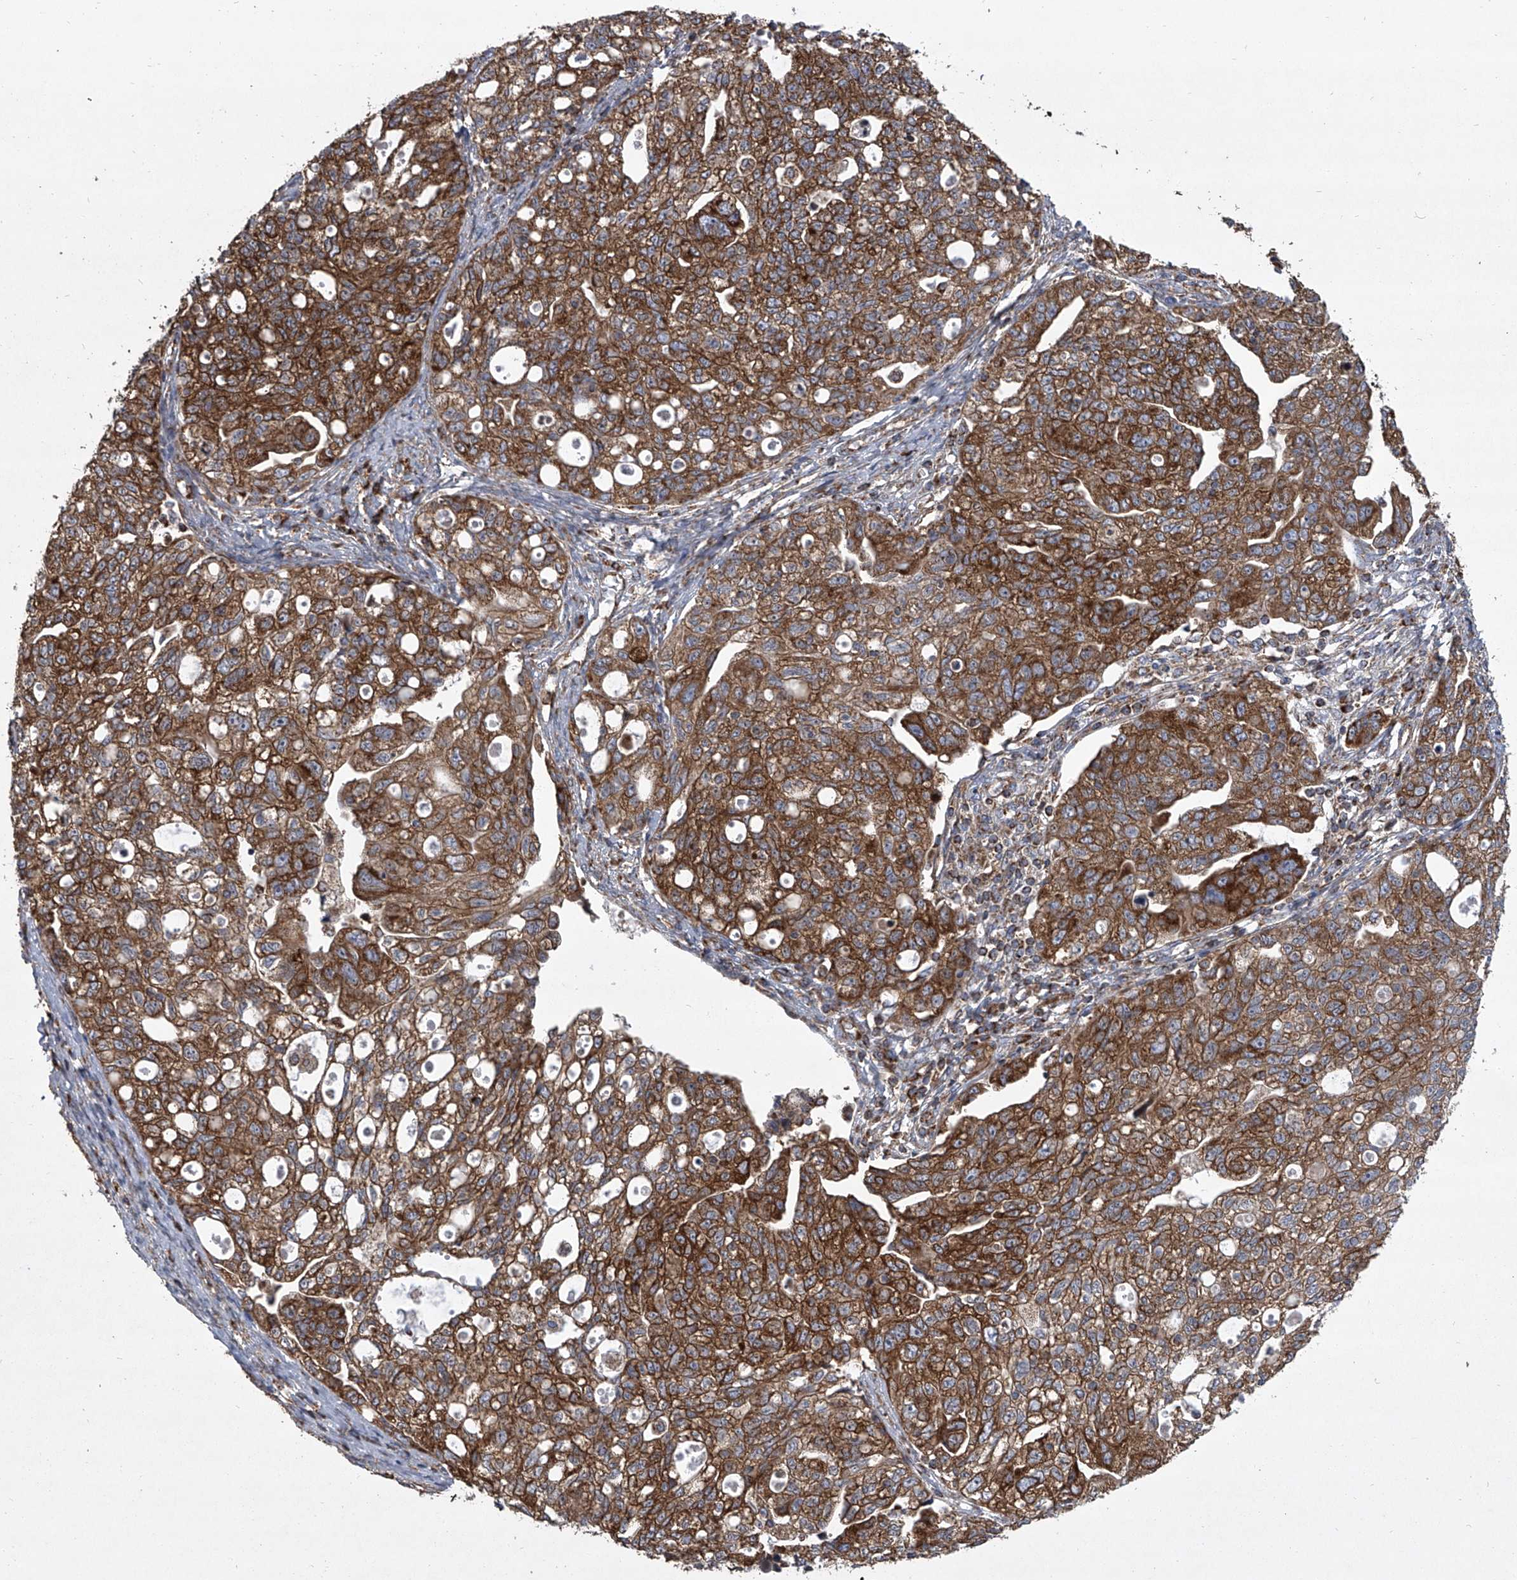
{"staining": {"intensity": "moderate", "quantity": ">75%", "location": "cytoplasmic/membranous"}, "tissue": "ovarian cancer", "cell_type": "Tumor cells", "image_type": "cancer", "snomed": [{"axis": "morphology", "description": "Carcinoma, NOS"}, {"axis": "morphology", "description": "Cystadenocarcinoma, serous, NOS"}, {"axis": "topography", "description": "Ovary"}], "caption": "Immunohistochemical staining of ovarian cancer displays moderate cytoplasmic/membranous protein expression in about >75% of tumor cells.", "gene": "ZC3H15", "patient": {"sex": "female", "age": 69}}